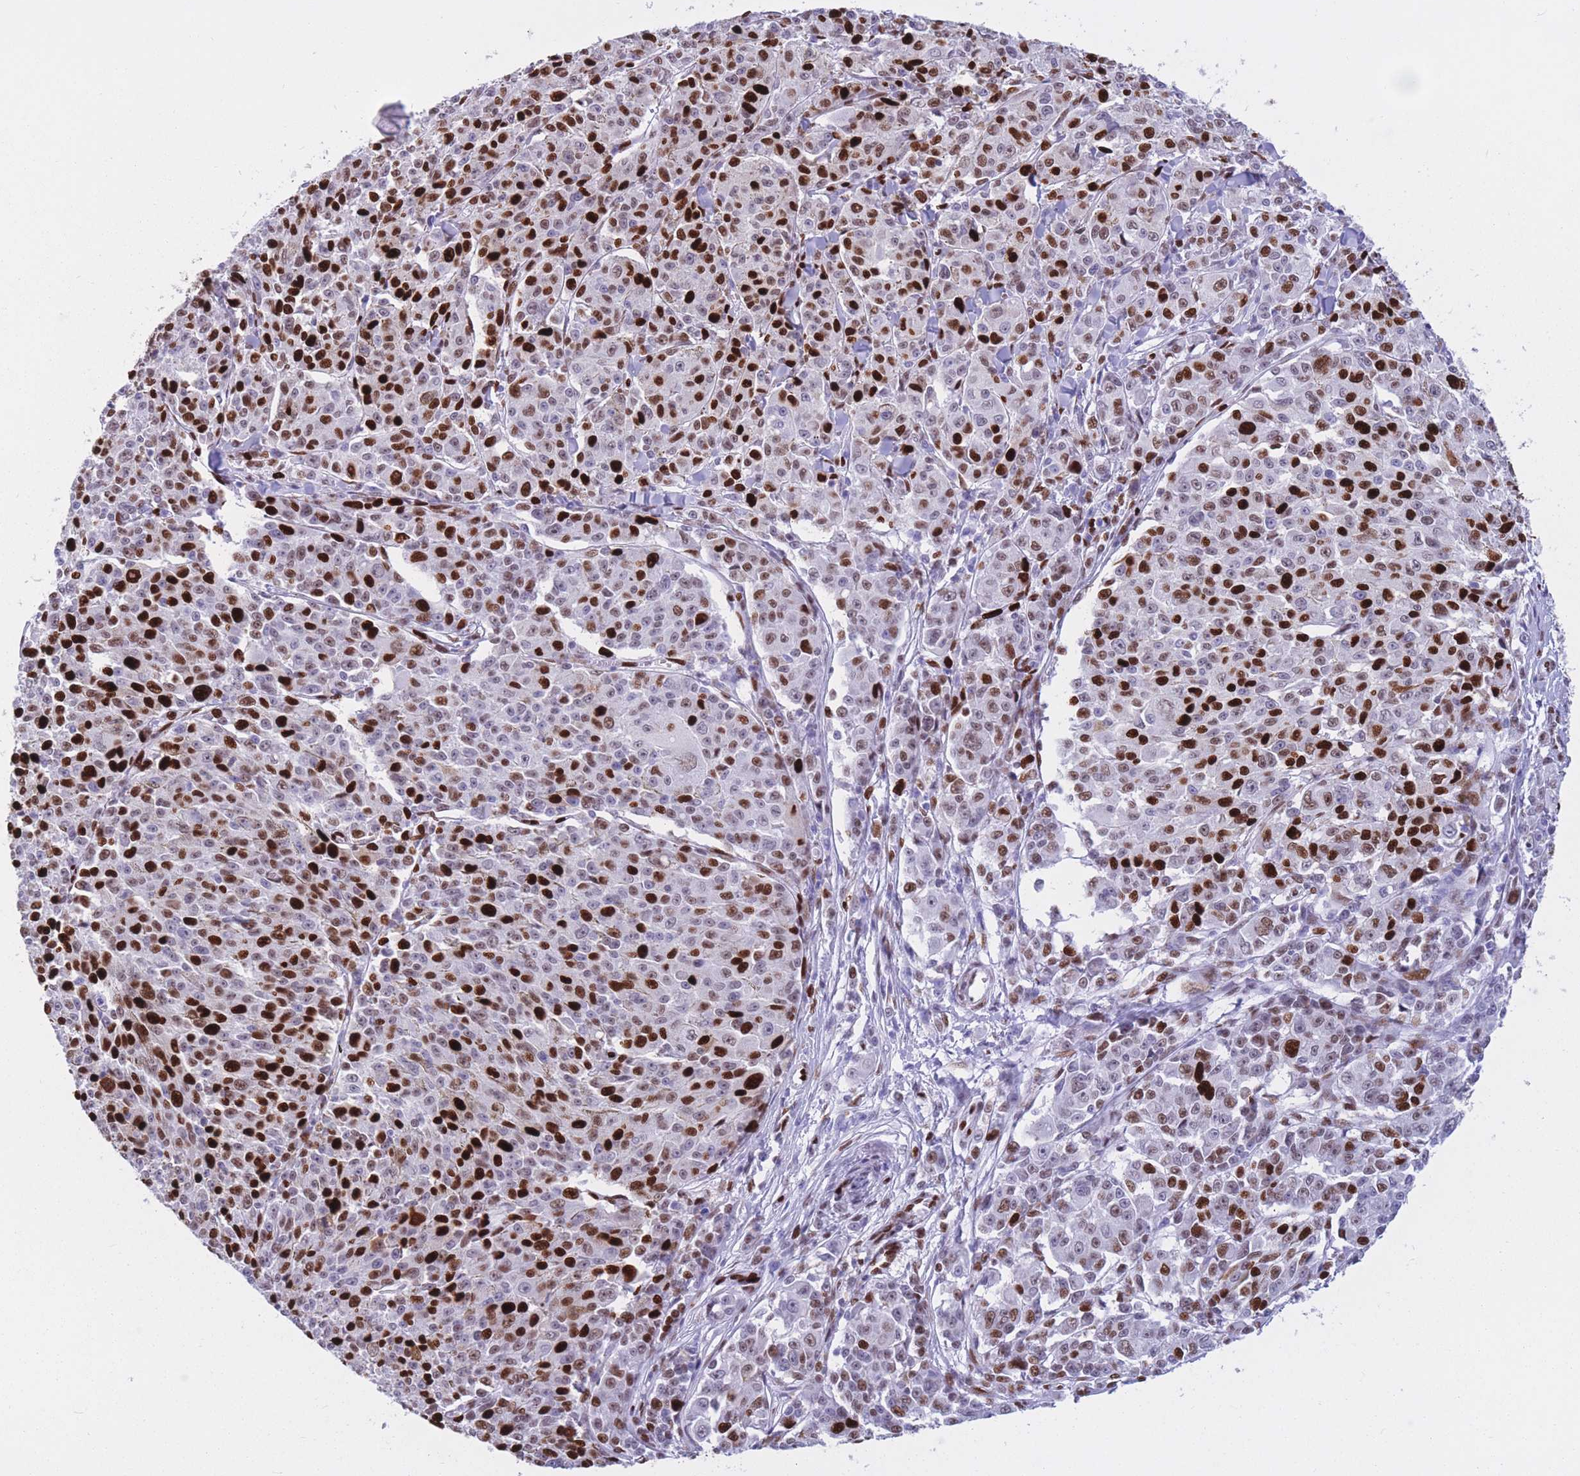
{"staining": {"intensity": "strong", "quantity": ">75%", "location": "nuclear"}, "tissue": "melanoma", "cell_type": "Tumor cells", "image_type": "cancer", "snomed": [{"axis": "morphology", "description": "Malignant melanoma, NOS"}, {"axis": "topography", "description": "Skin"}], "caption": "DAB immunohistochemical staining of human melanoma exhibits strong nuclear protein positivity in about >75% of tumor cells. (brown staining indicates protein expression, while blue staining denotes nuclei).", "gene": "NASP", "patient": {"sex": "female", "age": 52}}